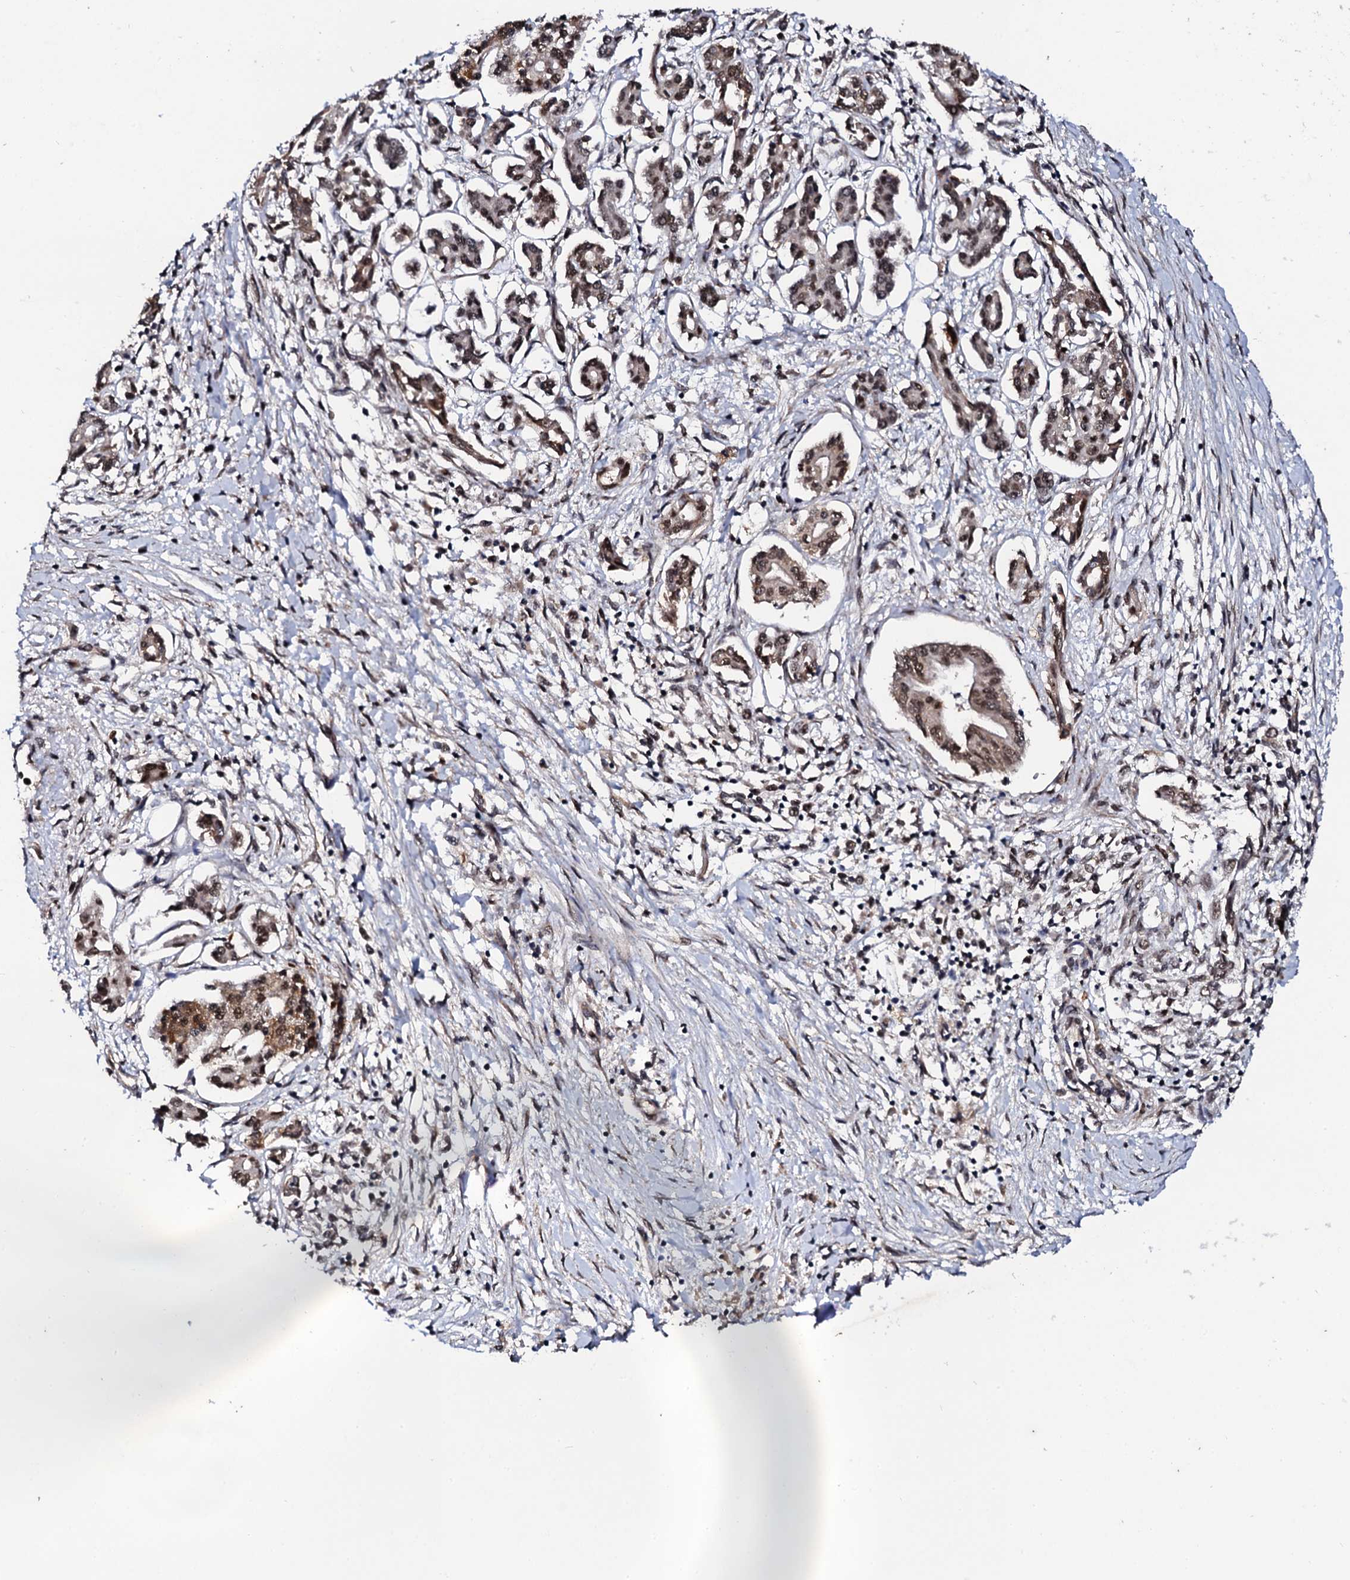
{"staining": {"intensity": "strong", "quantity": ">75%", "location": "nuclear"}, "tissue": "pancreatic cancer", "cell_type": "Tumor cells", "image_type": "cancer", "snomed": [{"axis": "morphology", "description": "Adenocarcinoma, NOS"}, {"axis": "topography", "description": "Pancreas"}], "caption": "A micrograph of adenocarcinoma (pancreatic) stained for a protein demonstrates strong nuclear brown staining in tumor cells. (DAB IHC with brightfield microscopy, high magnification).", "gene": "CSTF3", "patient": {"sex": "female", "age": 50}}